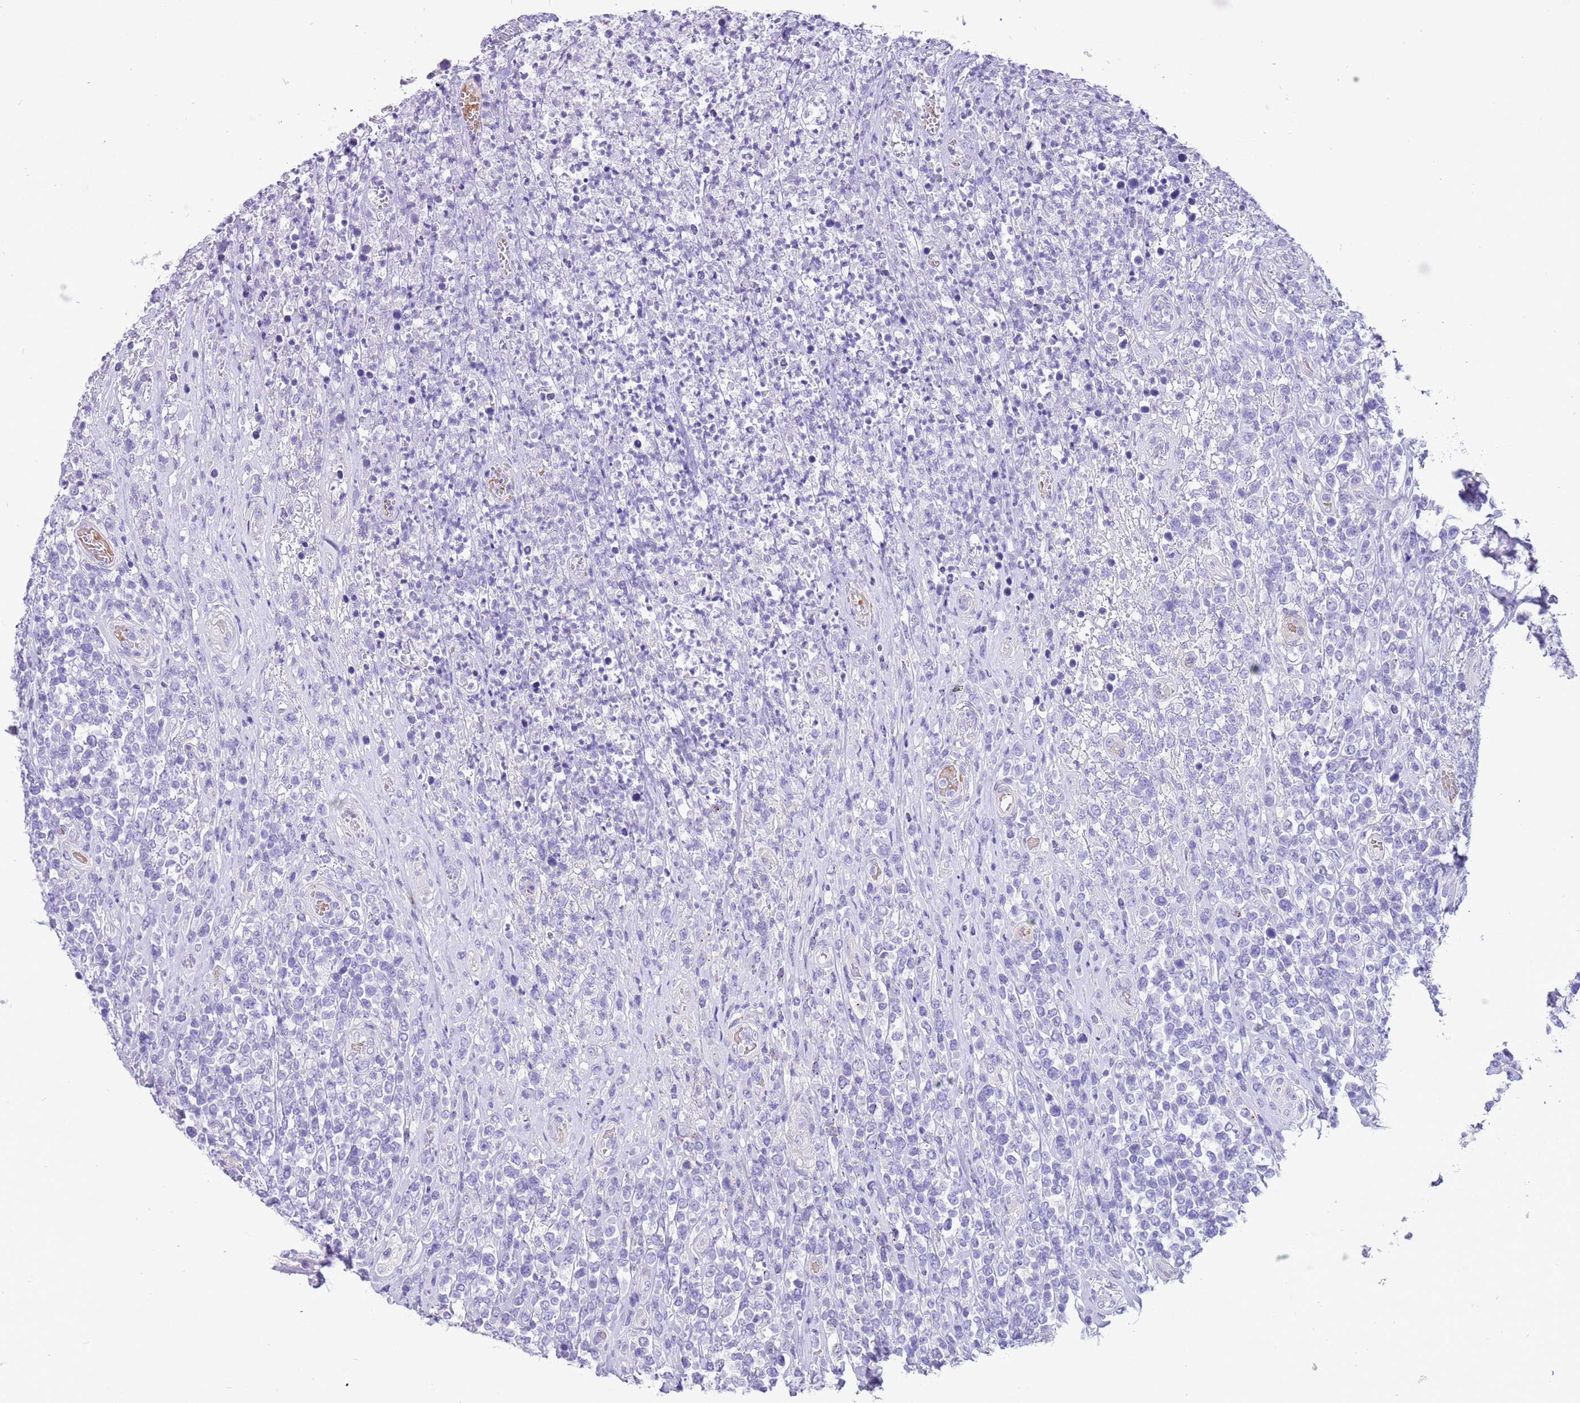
{"staining": {"intensity": "negative", "quantity": "none", "location": "none"}, "tissue": "lymphoma", "cell_type": "Tumor cells", "image_type": "cancer", "snomed": [{"axis": "morphology", "description": "Malignant lymphoma, non-Hodgkin's type, High grade"}, {"axis": "topography", "description": "Soft tissue"}], "caption": "This is an immunohistochemistry histopathology image of human high-grade malignant lymphoma, non-Hodgkin's type. There is no staining in tumor cells.", "gene": "KBTBD3", "patient": {"sex": "female", "age": 56}}